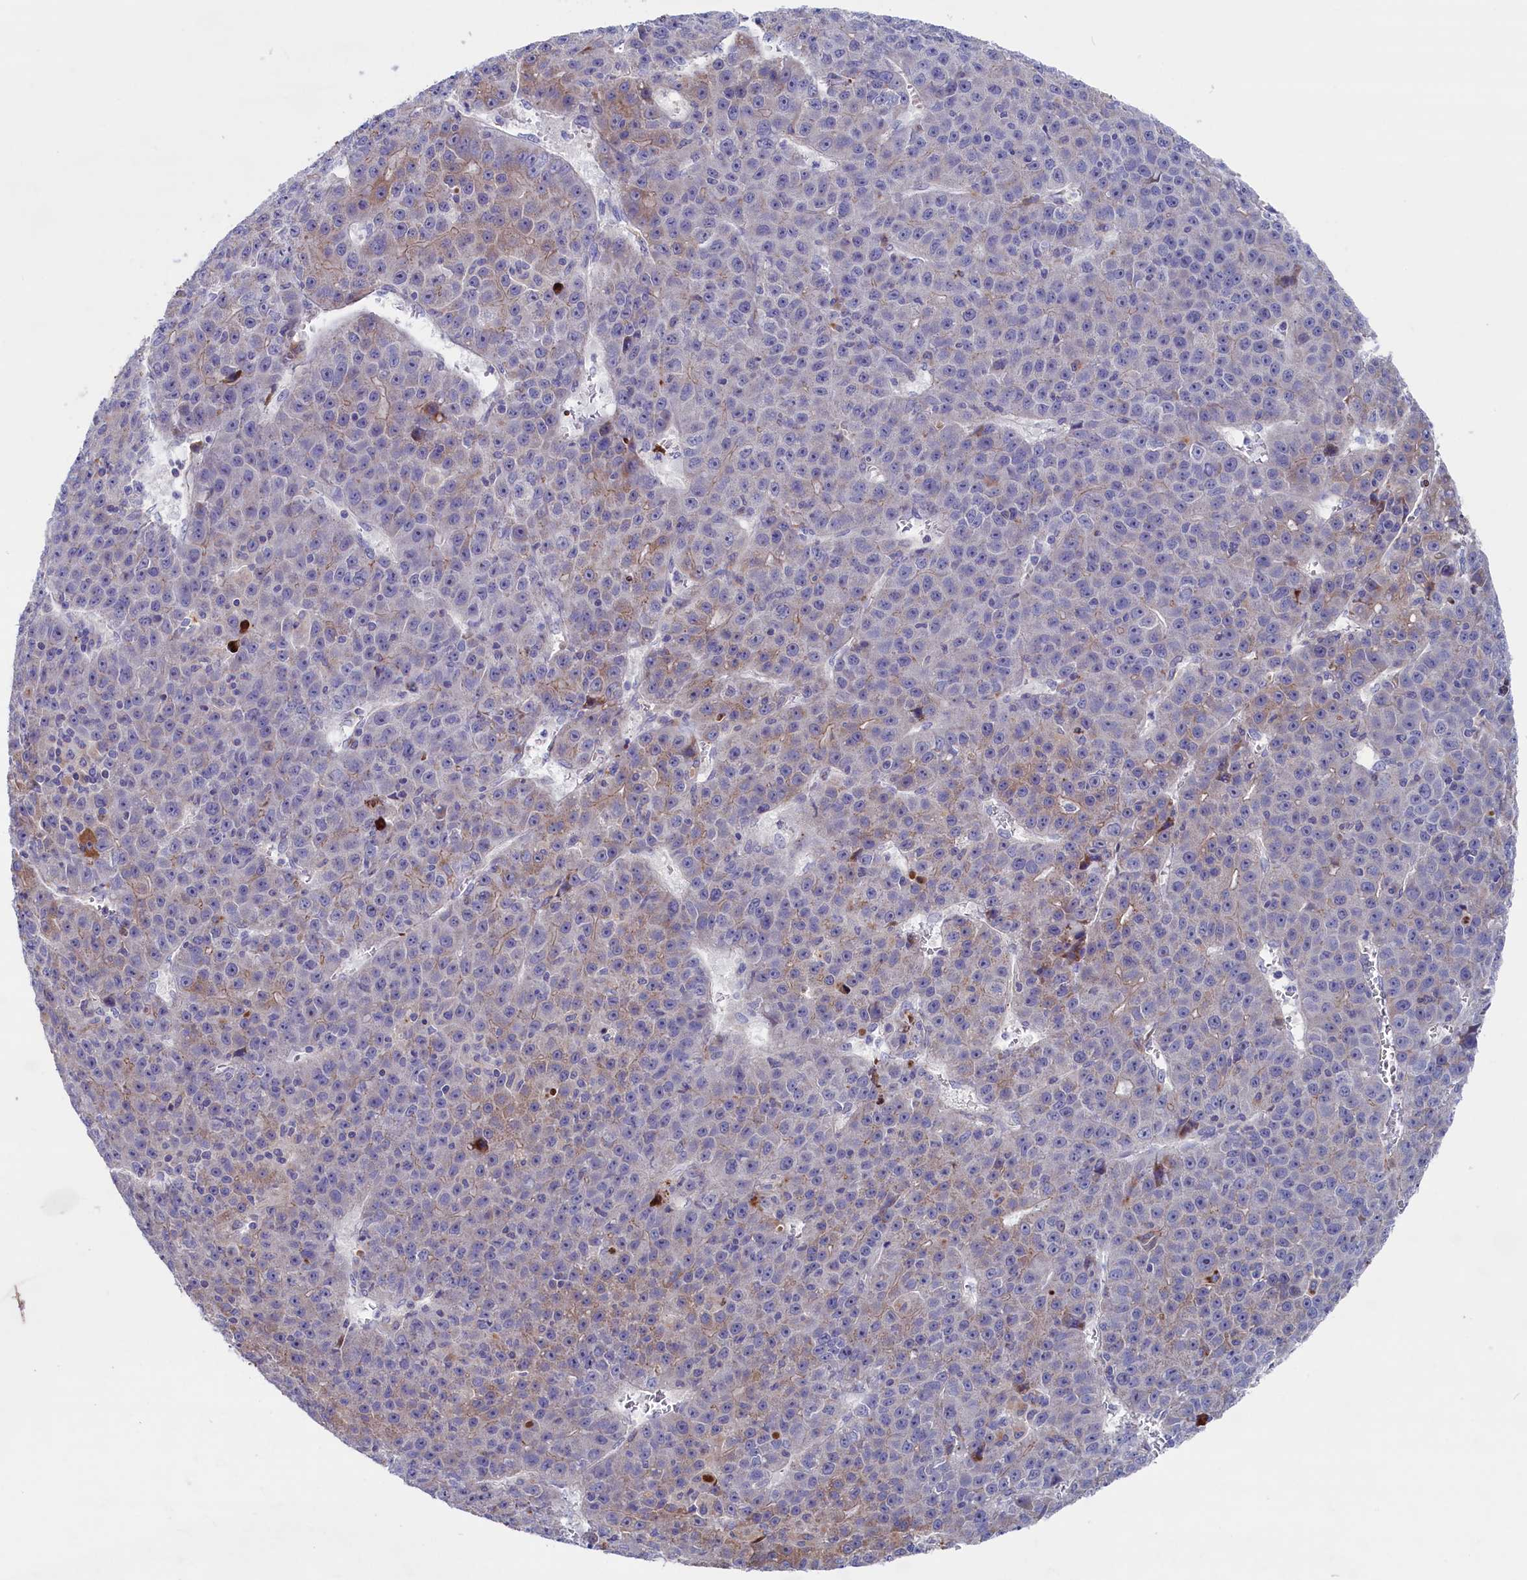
{"staining": {"intensity": "moderate", "quantity": "<25%", "location": "cytoplasmic/membranous"}, "tissue": "liver cancer", "cell_type": "Tumor cells", "image_type": "cancer", "snomed": [{"axis": "morphology", "description": "Carcinoma, Hepatocellular, NOS"}, {"axis": "topography", "description": "Liver"}], "caption": "Liver cancer (hepatocellular carcinoma) stained with a protein marker shows moderate staining in tumor cells.", "gene": "NUDT7", "patient": {"sex": "female", "age": 53}}